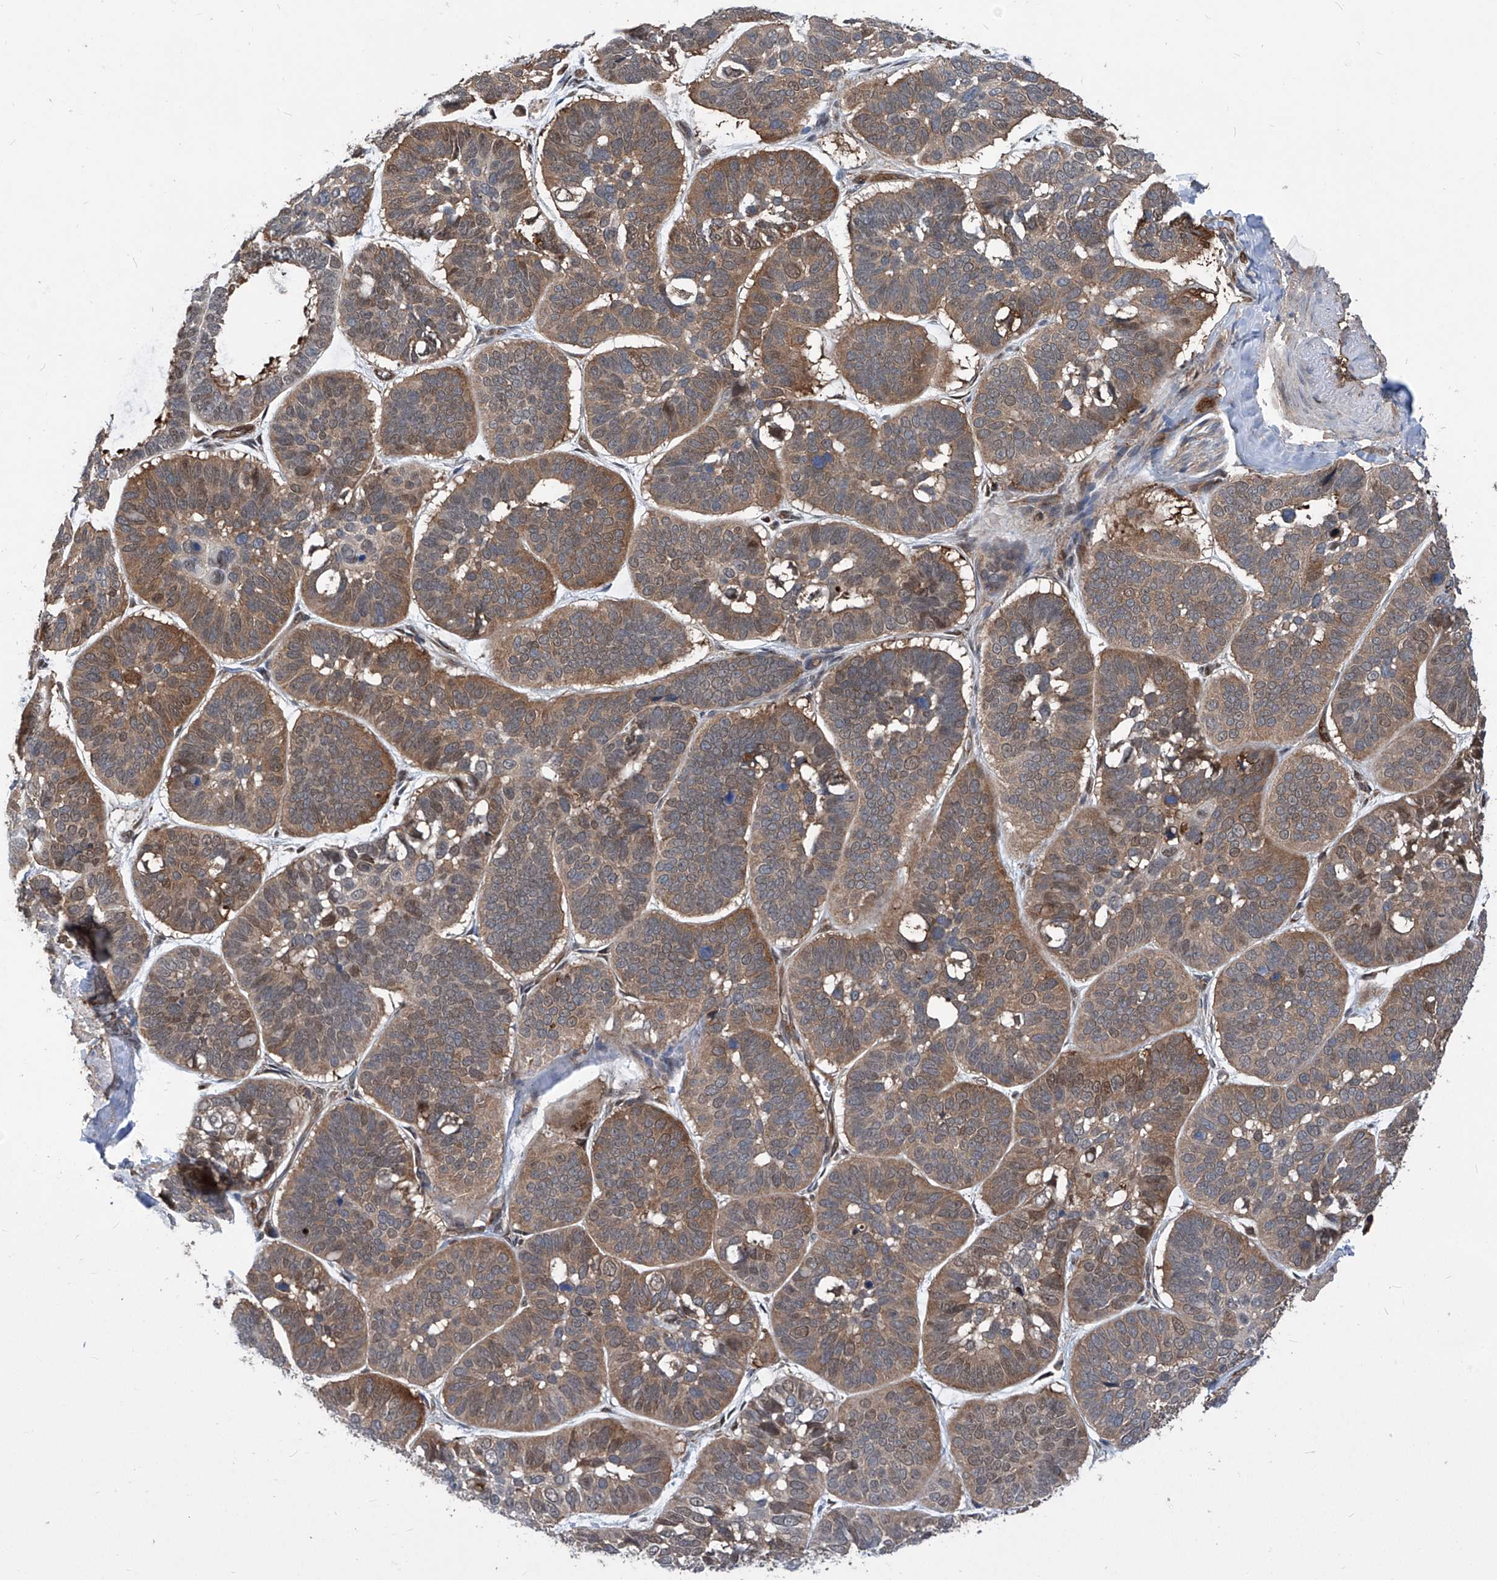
{"staining": {"intensity": "moderate", "quantity": "25%-75%", "location": "cytoplasmic/membranous"}, "tissue": "skin cancer", "cell_type": "Tumor cells", "image_type": "cancer", "snomed": [{"axis": "morphology", "description": "Basal cell carcinoma"}, {"axis": "topography", "description": "Skin"}], "caption": "Protein staining of skin cancer tissue reveals moderate cytoplasmic/membranous positivity in about 25%-75% of tumor cells.", "gene": "PSMB1", "patient": {"sex": "male", "age": 62}}